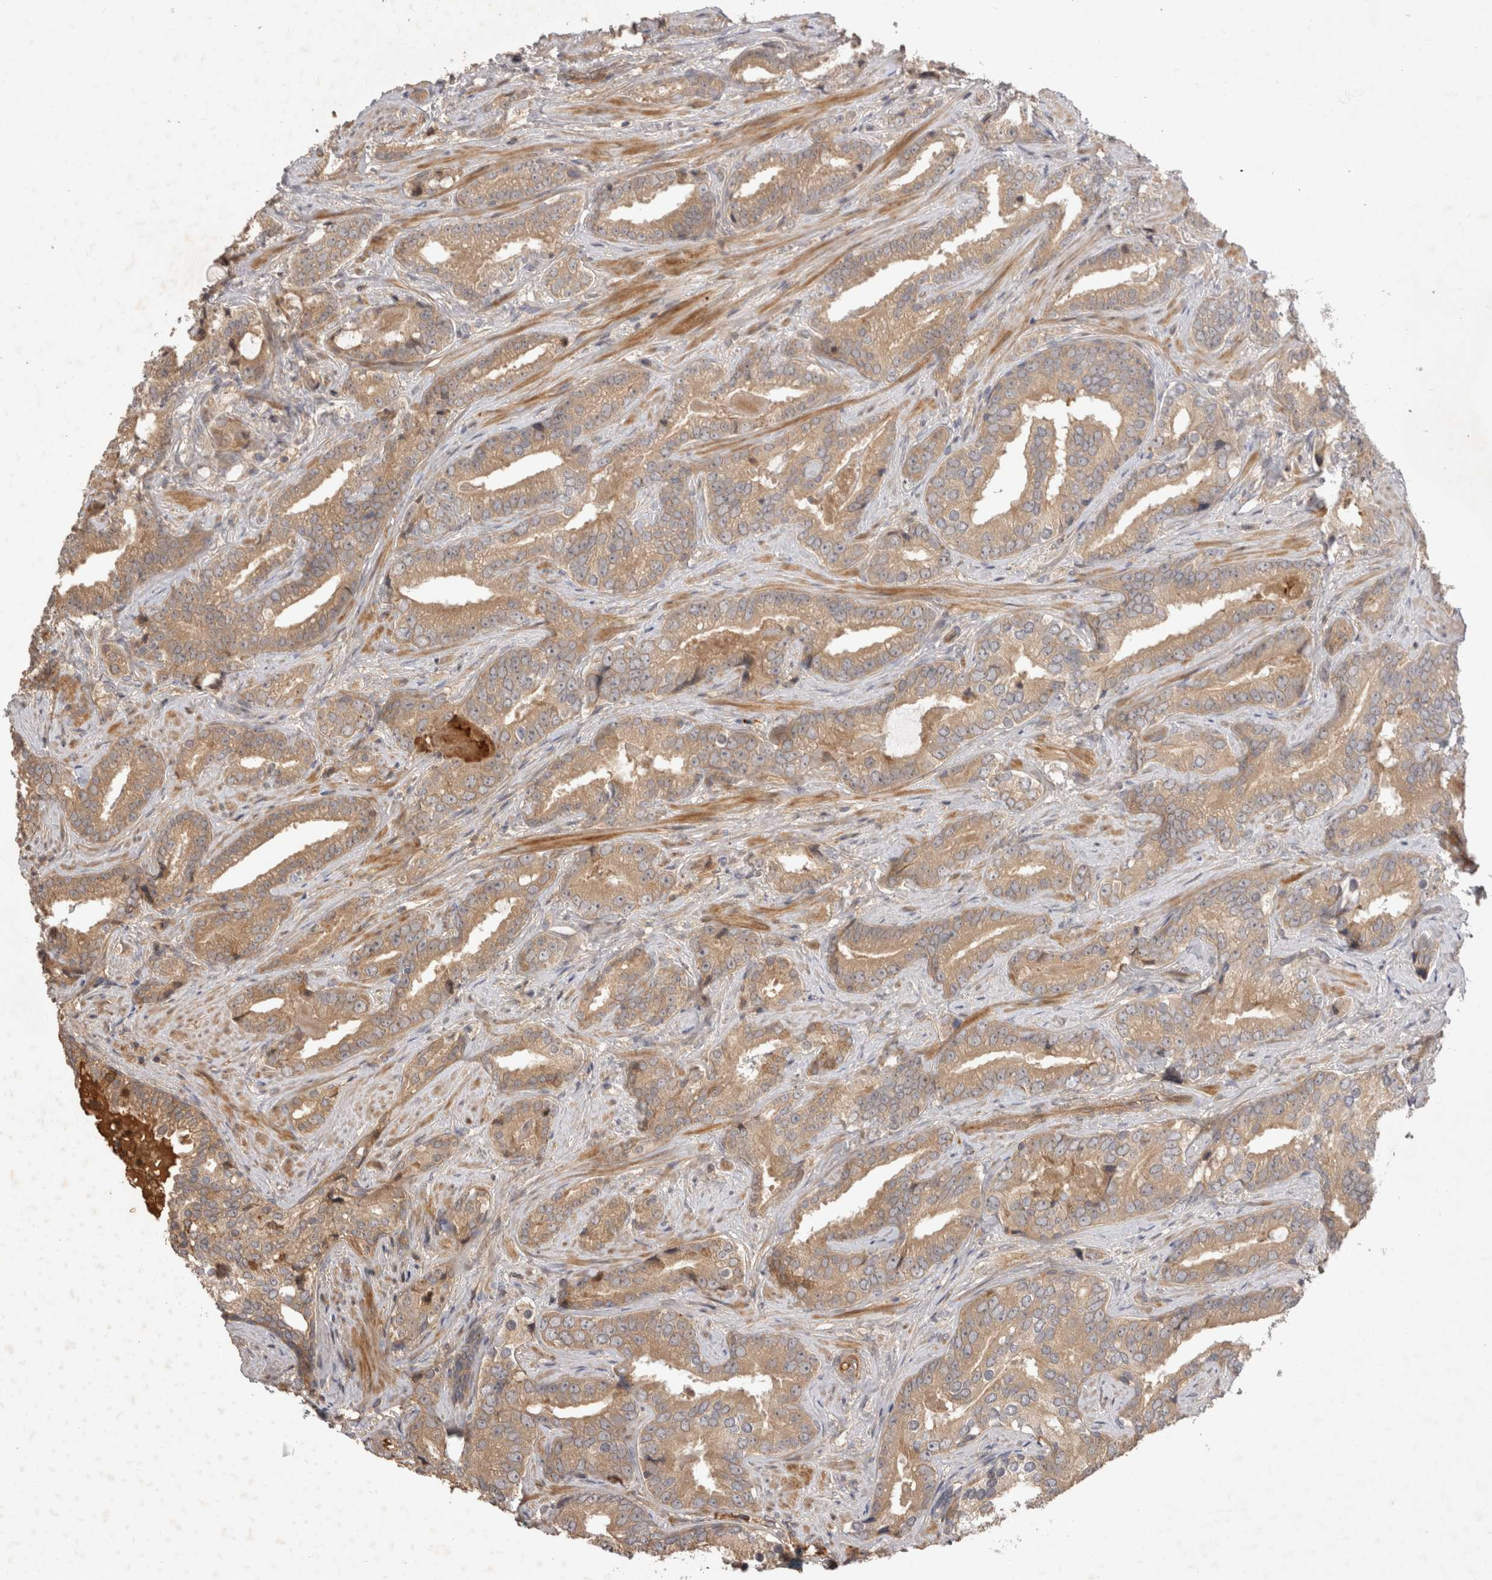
{"staining": {"intensity": "weak", "quantity": ">75%", "location": "cytoplasmic/membranous"}, "tissue": "prostate cancer", "cell_type": "Tumor cells", "image_type": "cancer", "snomed": [{"axis": "morphology", "description": "Adenocarcinoma, Low grade"}, {"axis": "topography", "description": "Prostate"}], "caption": "This is an image of immunohistochemistry staining of prostate adenocarcinoma (low-grade), which shows weak expression in the cytoplasmic/membranous of tumor cells.", "gene": "PPP1R42", "patient": {"sex": "male", "age": 67}}